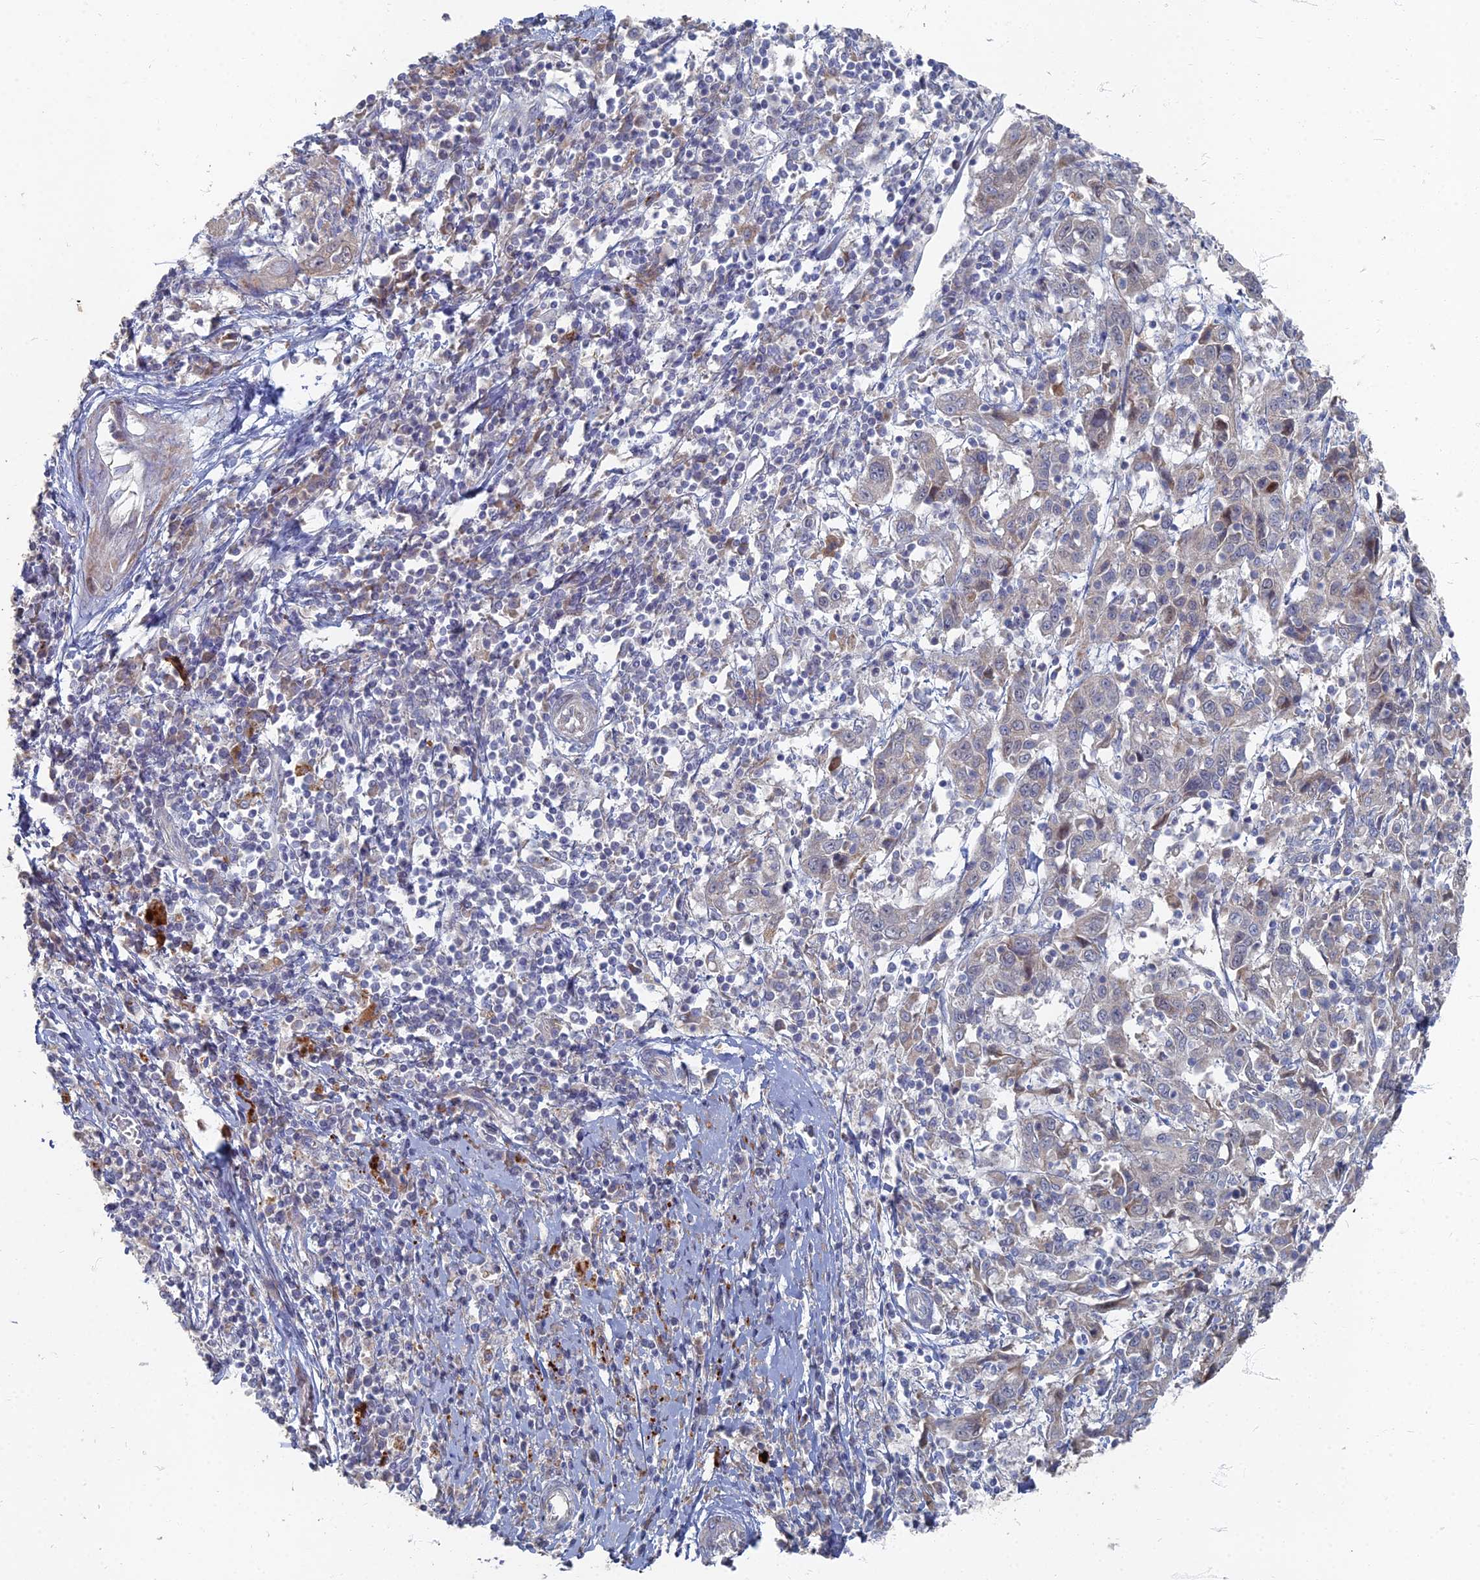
{"staining": {"intensity": "negative", "quantity": "none", "location": "none"}, "tissue": "cervical cancer", "cell_type": "Tumor cells", "image_type": "cancer", "snomed": [{"axis": "morphology", "description": "Squamous cell carcinoma, NOS"}, {"axis": "topography", "description": "Cervix"}], "caption": "This image is of squamous cell carcinoma (cervical) stained with immunohistochemistry to label a protein in brown with the nuclei are counter-stained blue. There is no positivity in tumor cells.", "gene": "TMEM128", "patient": {"sex": "female", "age": 46}}